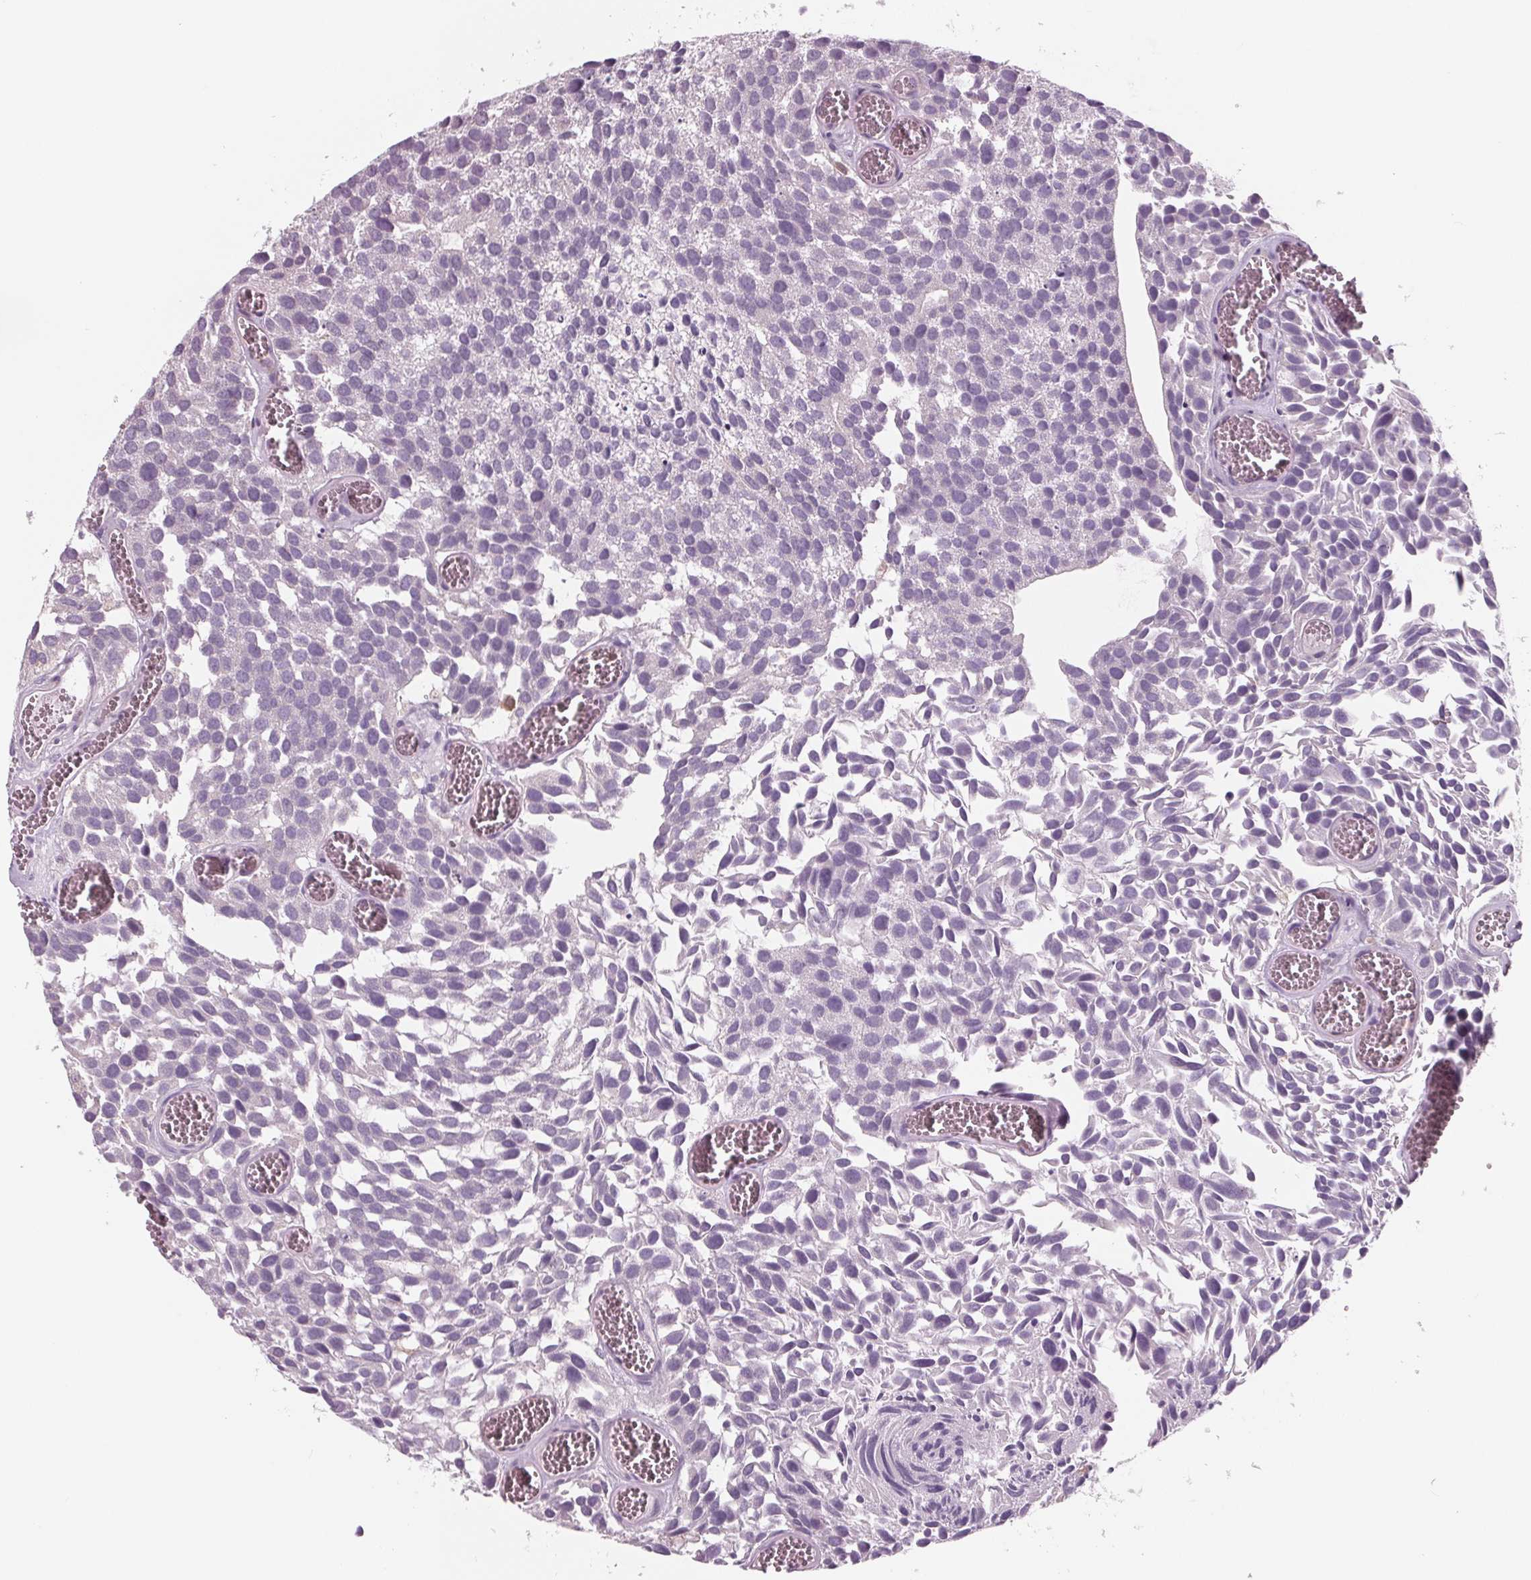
{"staining": {"intensity": "negative", "quantity": "none", "location": "none"}, "tissue": "urothelial cancer", "cell_type": "Tumor cells", "image_type": "cancer", "snomed": [{"axis": "morphology", "description": "Urothelial carcinoma, Low grade"}, {"axis": "topography", "description": "Urinary bladder"}], "caption": "Immunohistochemistry (IHC) histopathology image of neoplastic tissue: human urothelial cancer stained with DAB exhibits no significant protein positivity in tumor cells.", "gene": "ARHGAP25", "patient": {"sex": "female", "age": 69}}